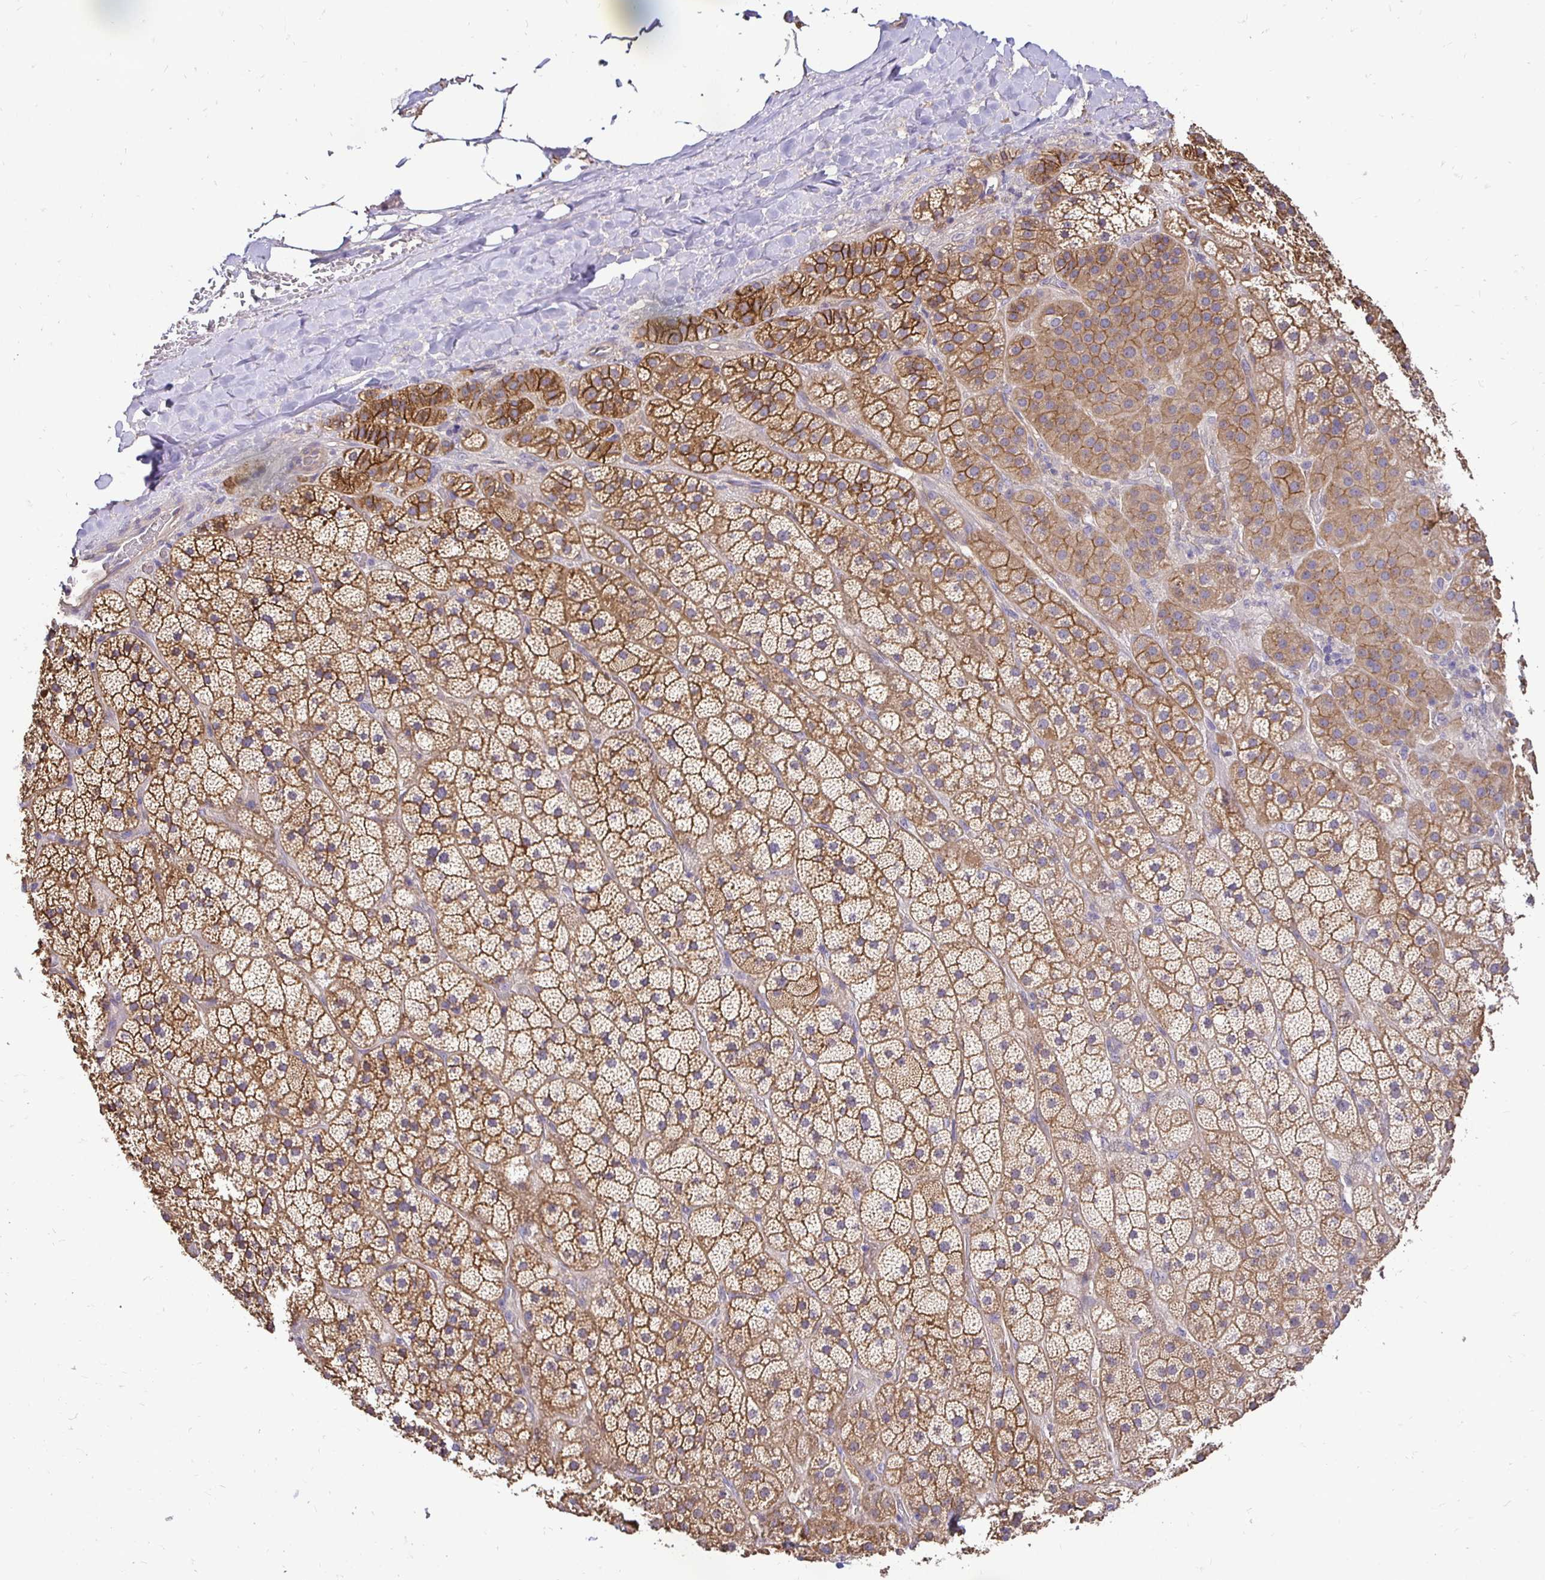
{"staining": {"intensity": "moderate", "quantity": ">75%", "location": "cytoplasmic/membranous"}, "tissue": "adrenal gland", "cell_type": "Glandular cells", "image_type": "normal", "snomed": [{"axis": "morphology", "description": "Normal tissue, NOS"}, {"axis": "topography", "description": "Adrenal gland"}], "caption": "This photomicrograph exhibits IHC staining of unremarkable adrenal gland, with medium moderate cytoplasmic/membranous positivity in approximately >75% of glandular cells.", "gene": "SLC9A1", "patient": {"sex": "male", "age": 57}}